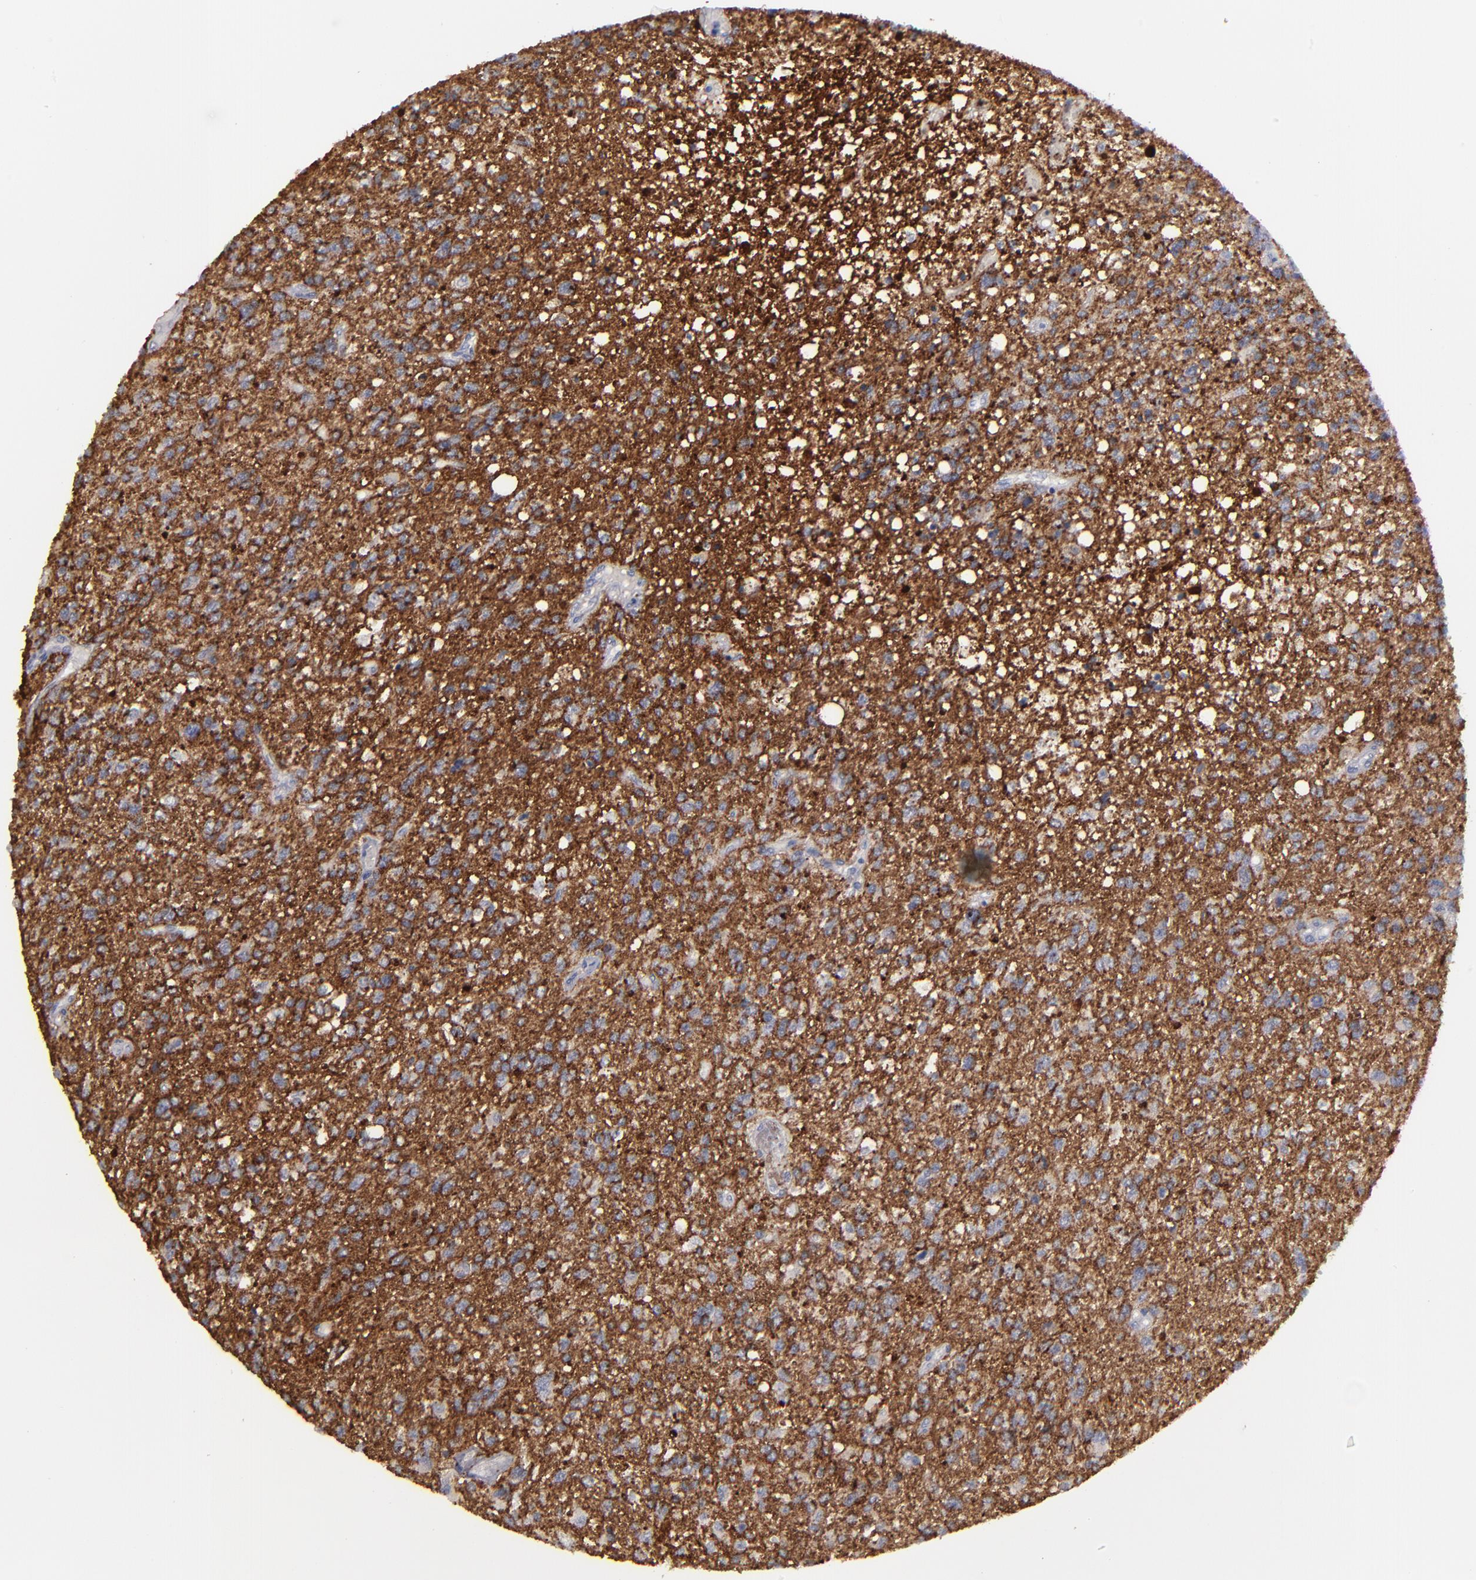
{"staining": {"intensity": "weak", "quantity": "<25%", "location": "cytoplasmic/membranous"}, "tissue": "glioma", "cell_type": "Tumor cells", "image_type": "cancer", "snomed": [{"axis": "morphology", "description": "Glioma, malignant, High grade"}, {"axis": "topography", "description": "Cerebral cortex"}], "caption": "Tumor cells are negative for brown protein staining in glioma.", "gene": "GPM6B", "patient": {"sex": "male", "age": 76}}